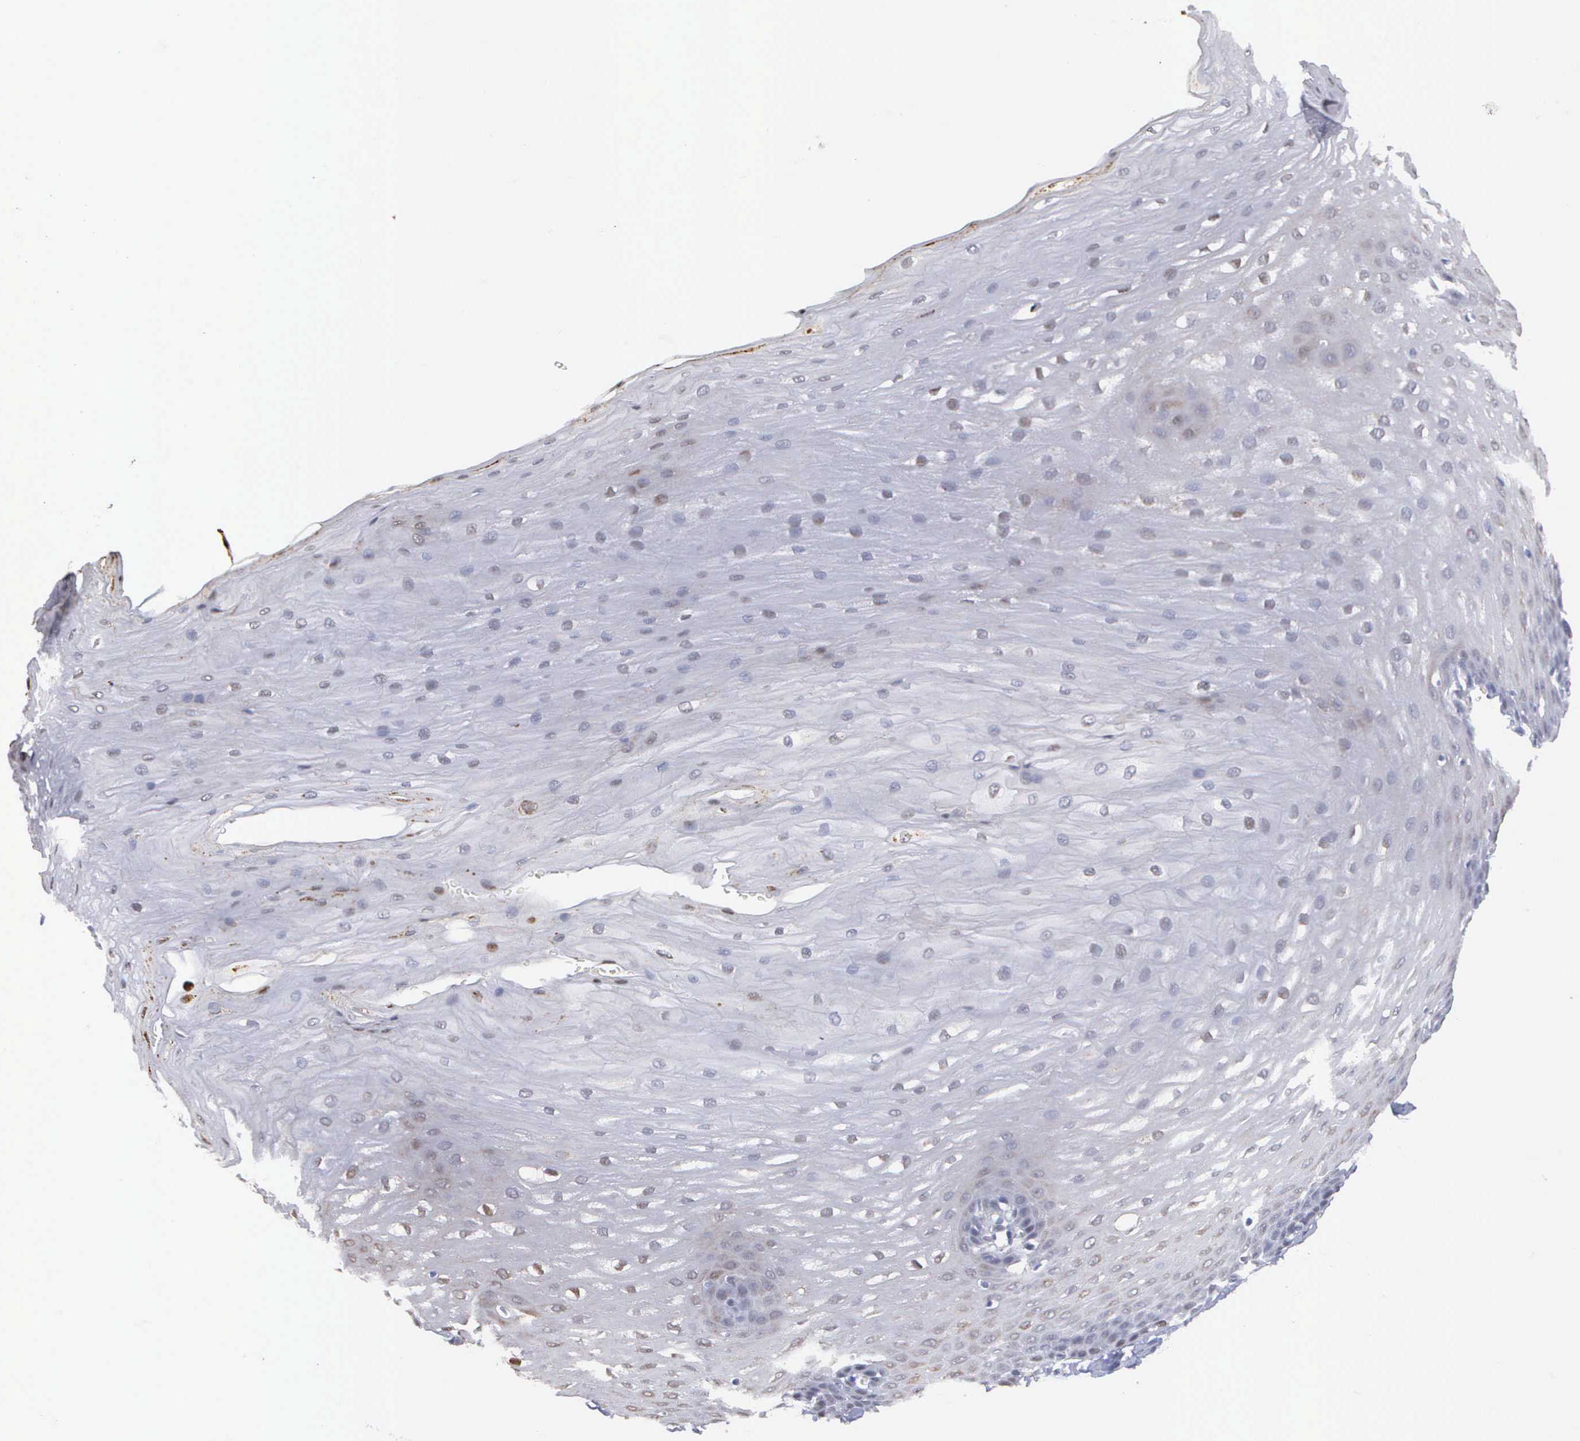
{"staining": {"intensity": "weak", "quantity": "<25%", "location": "cytoplasmic/membranous,nuclear"}, "tissue": "esophagus", "cell_type": "Squamous epithelial cells", "image_type": "normal", "snomed": [{"axis": "morphology", "description": "Normal tissue, NOS"}, {"axis": "topography", "description": "Esophagus"}], "caption": "DAB (3,3'-diaminobenzidine) immunohistochemical staining of benign esophagus reveals no significant expression in squamous epithelial cells.", "gene": "SPIN3", "patient": {"sex": "male", "age": 70}}